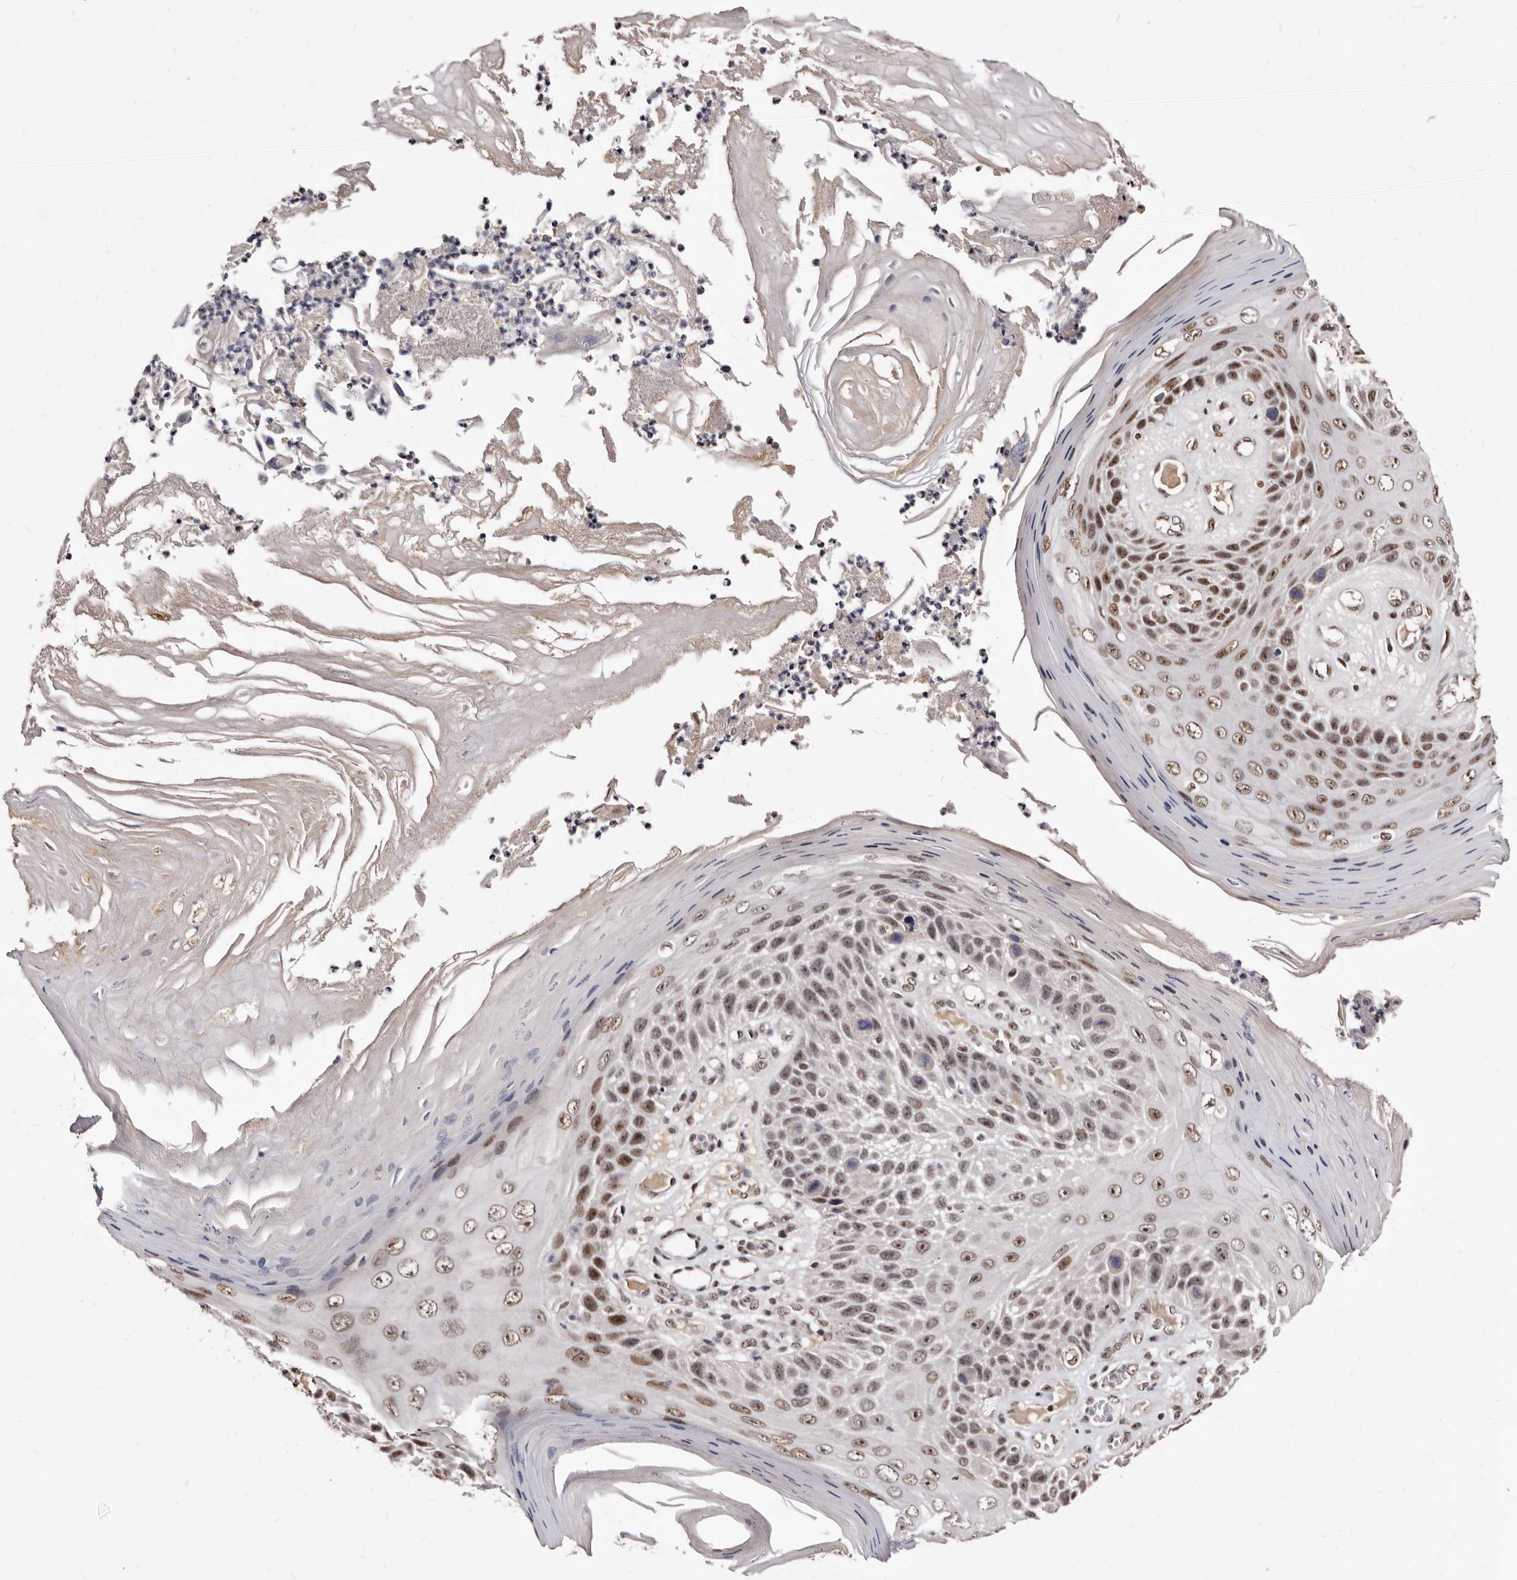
{"staining": {"intensity": "moderate", "quantity": ">75%", "location": "nuclear"}, "tissue": "skin cancer", "cell_type": "Tumor cells", "image_type": "cancer", "snomed": [{"axis": "morphology", "description": "Squamous cell carcinoma, NOS"}, {"axis": "topography", "description": "Skin"}], "caption": "The immunohistochemical stain labels moderate nuclear positivity in tumor cells of skin cancer tissue. The staining was performed using DAB, with brown indicating positive protein expression. Nuclei are stained blue with hematoxylin.", "gene": "ANAPC11", "patient": {"sex": "female", "age": 88}}